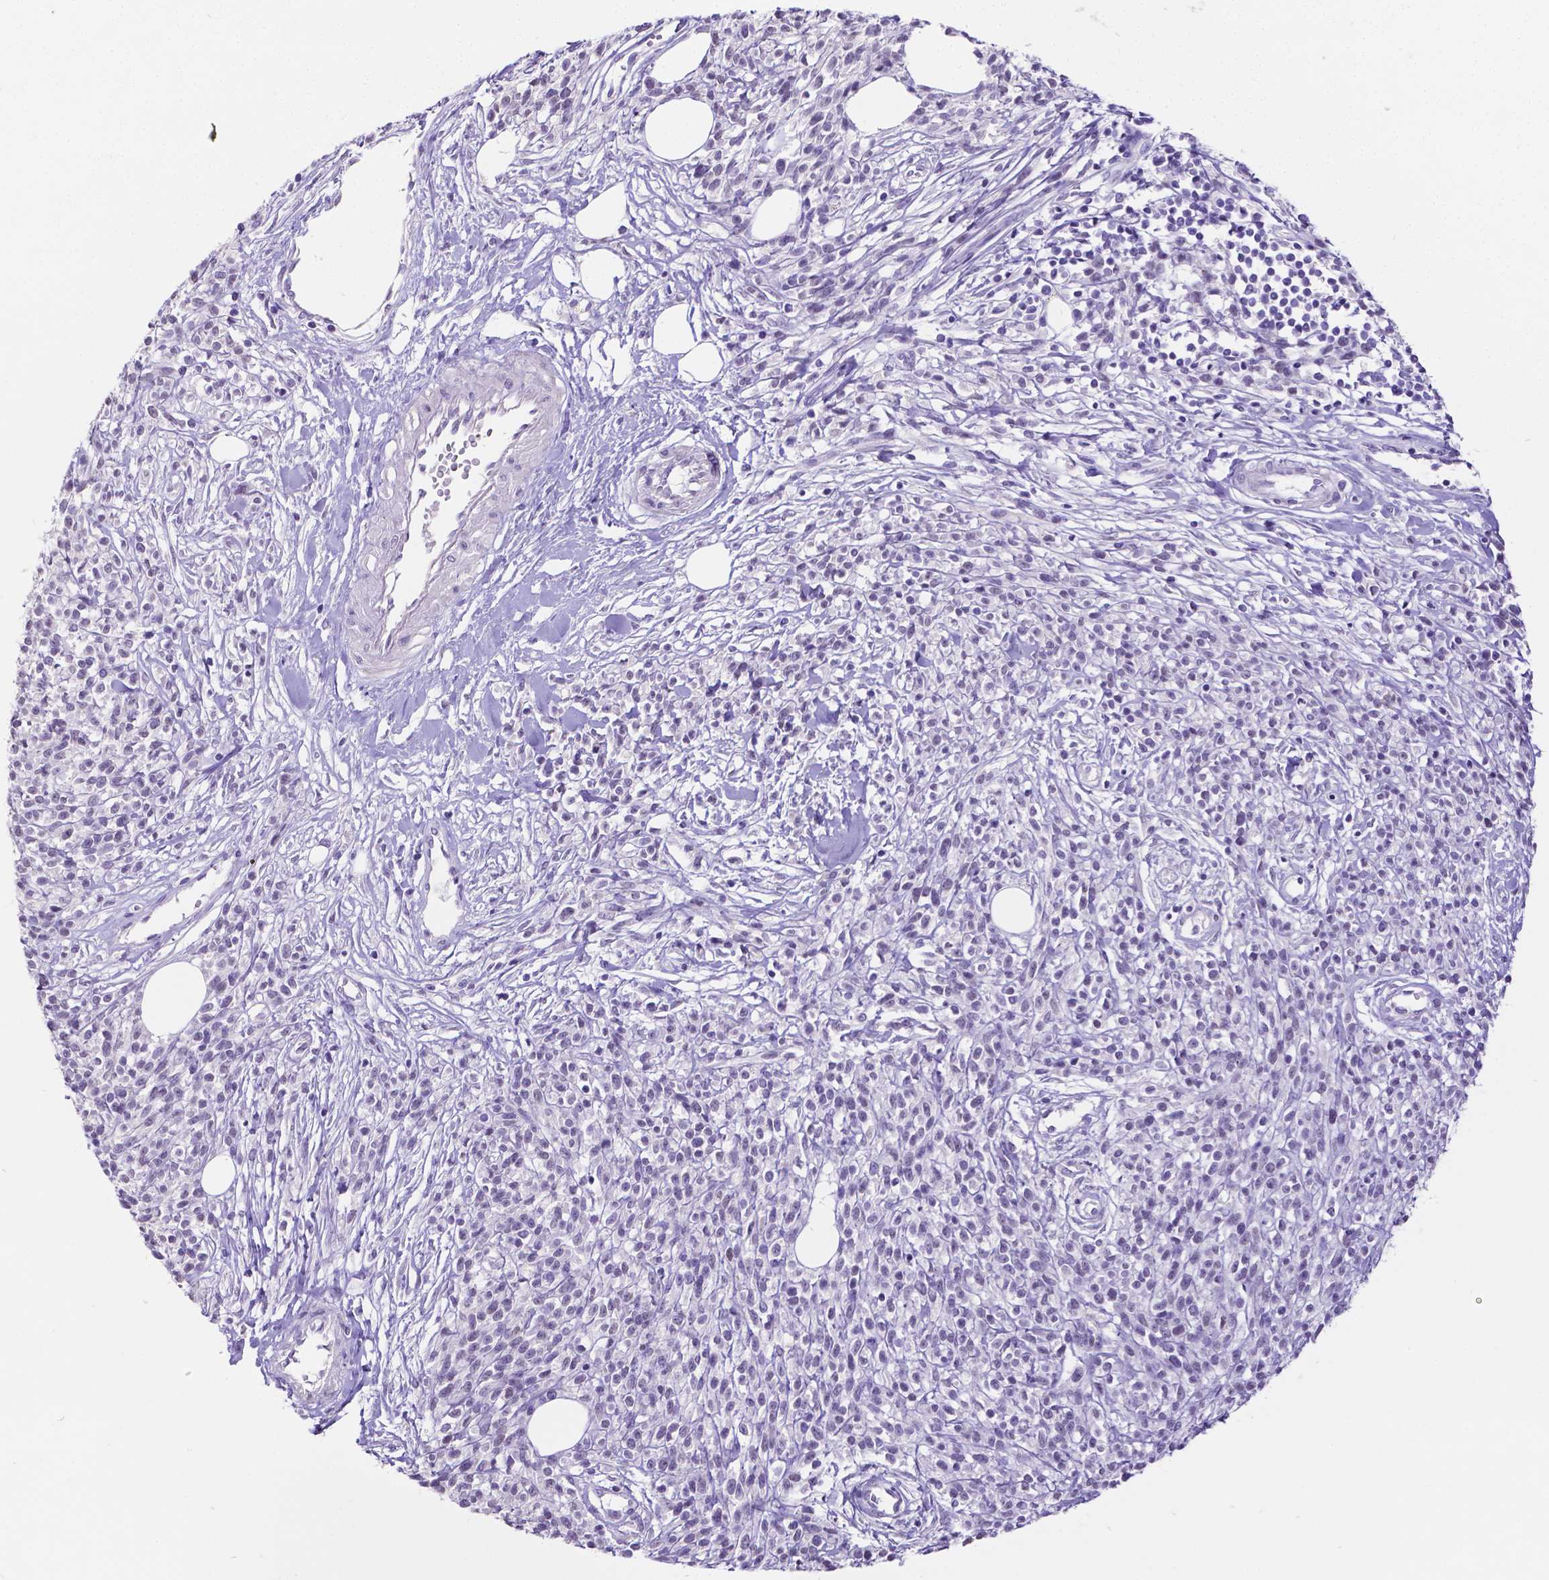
{"staining": {"intensity": "negative", "quantity": "none", "location": "none"}, "tissue": "melanoma", "cell_type": "Tumor cells", "image_type": "cancer", "snomed": [{"axis": "morphology", "description": "Malignant melanoma, NOS"}, {"axis": "topography", "description": "Skin"}, {"axis": "topography", "description": "Skin of trunk"}], "caption": "Histopathology image shows no protein positivity in tumor cells of melanoma tissue.", "gene": "SATB2", "patient": {"sex": "male", "age": 74}}